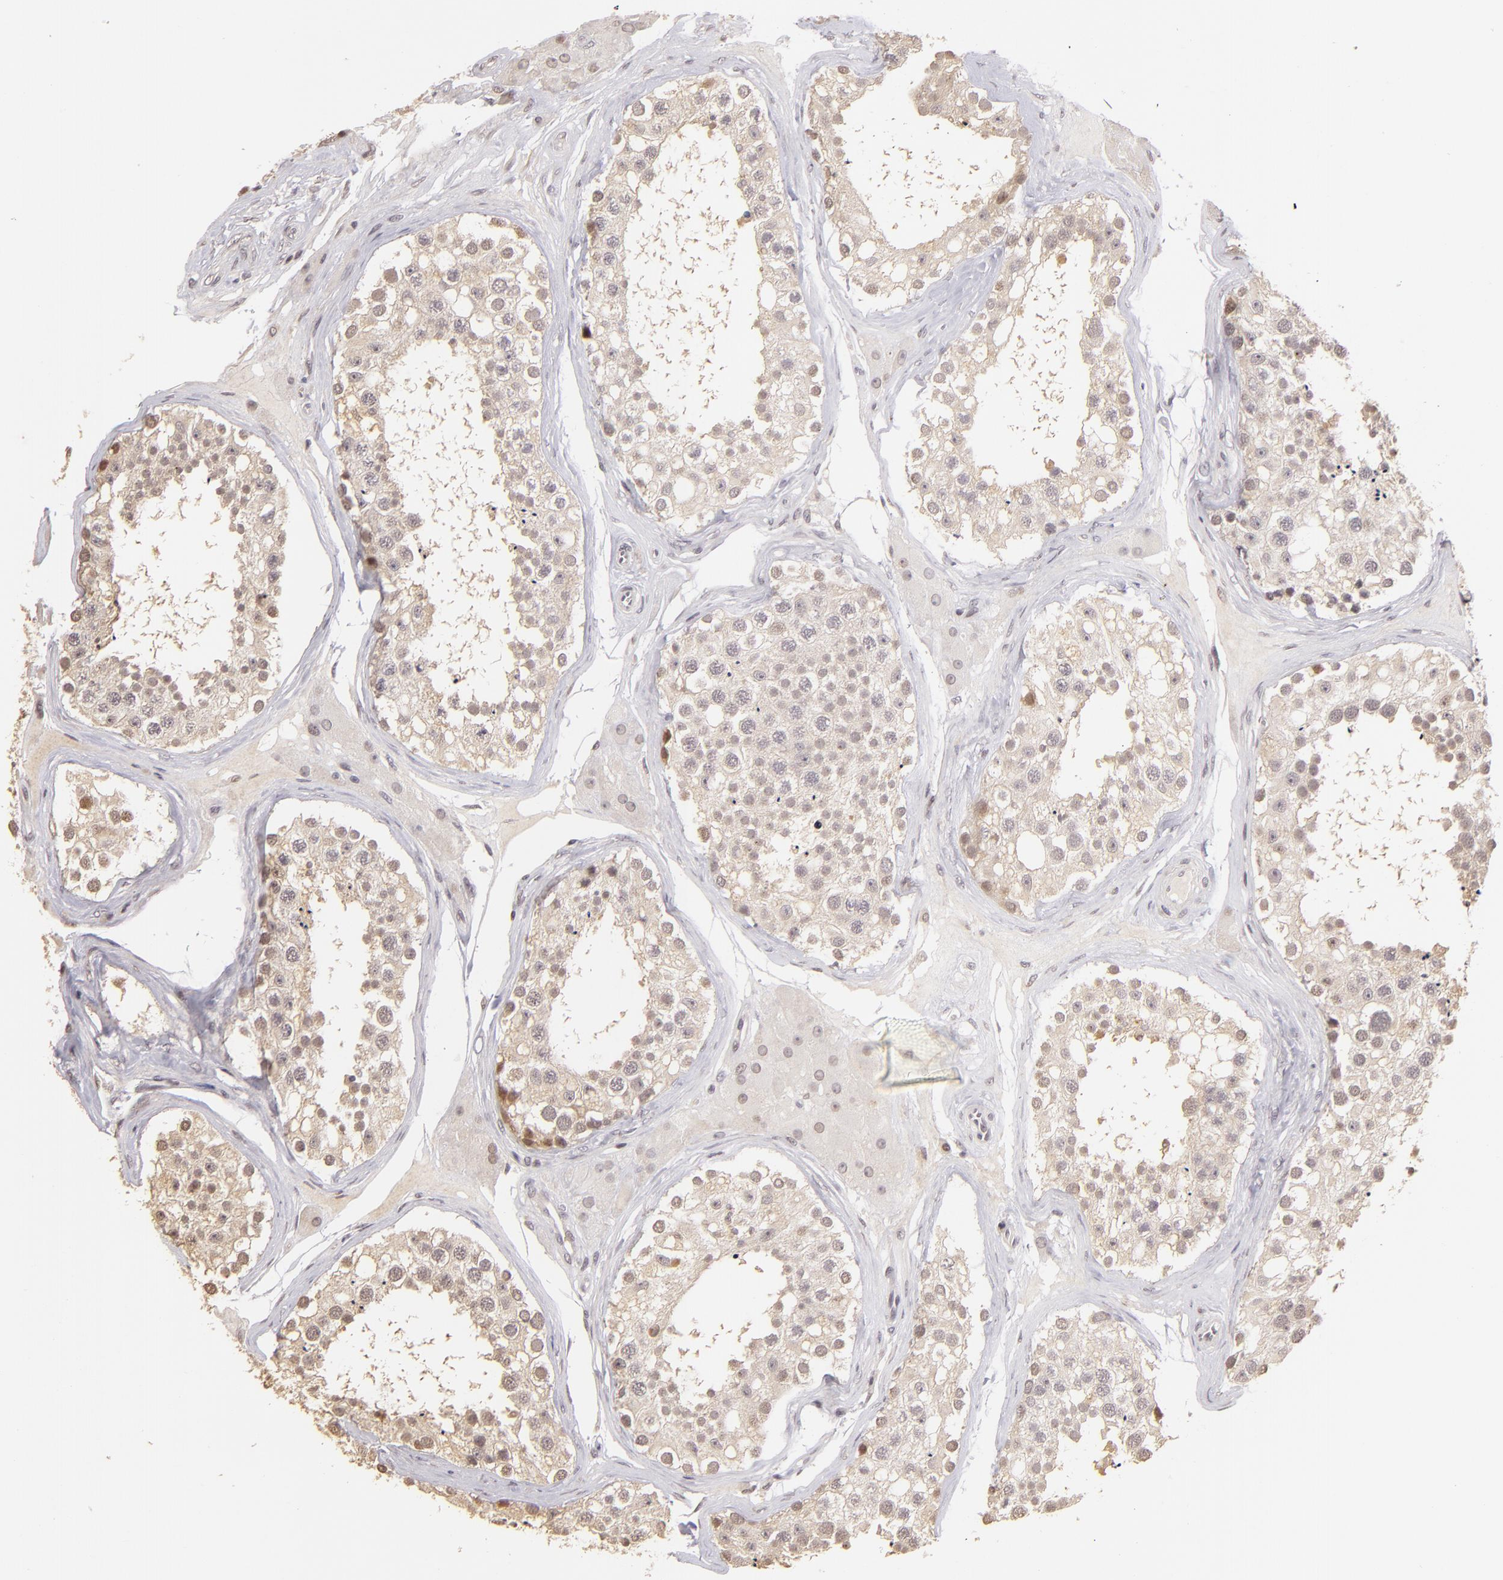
{"staining": {"intensity": "weak", "quantity": "<25%", "location": "cytoplasmic/membranous,nuclear"}, "tissue": "testis", "cell_type": "Cells in seminiferous ducts", "image_type": "normal", "snomed": [{"axis": "morphology", "description": "Normal tissue, NOS"}, {"axis": "topography", "description": "Testis"}], "caption": "Cells in seminiferous ducts are negative for brown protein staining in unremarkable testis. (Immunohistochemistry, brightfield microscopy, high magnification).", "gene": "RARB", "patient": {"sex": "male", "age": 68}}